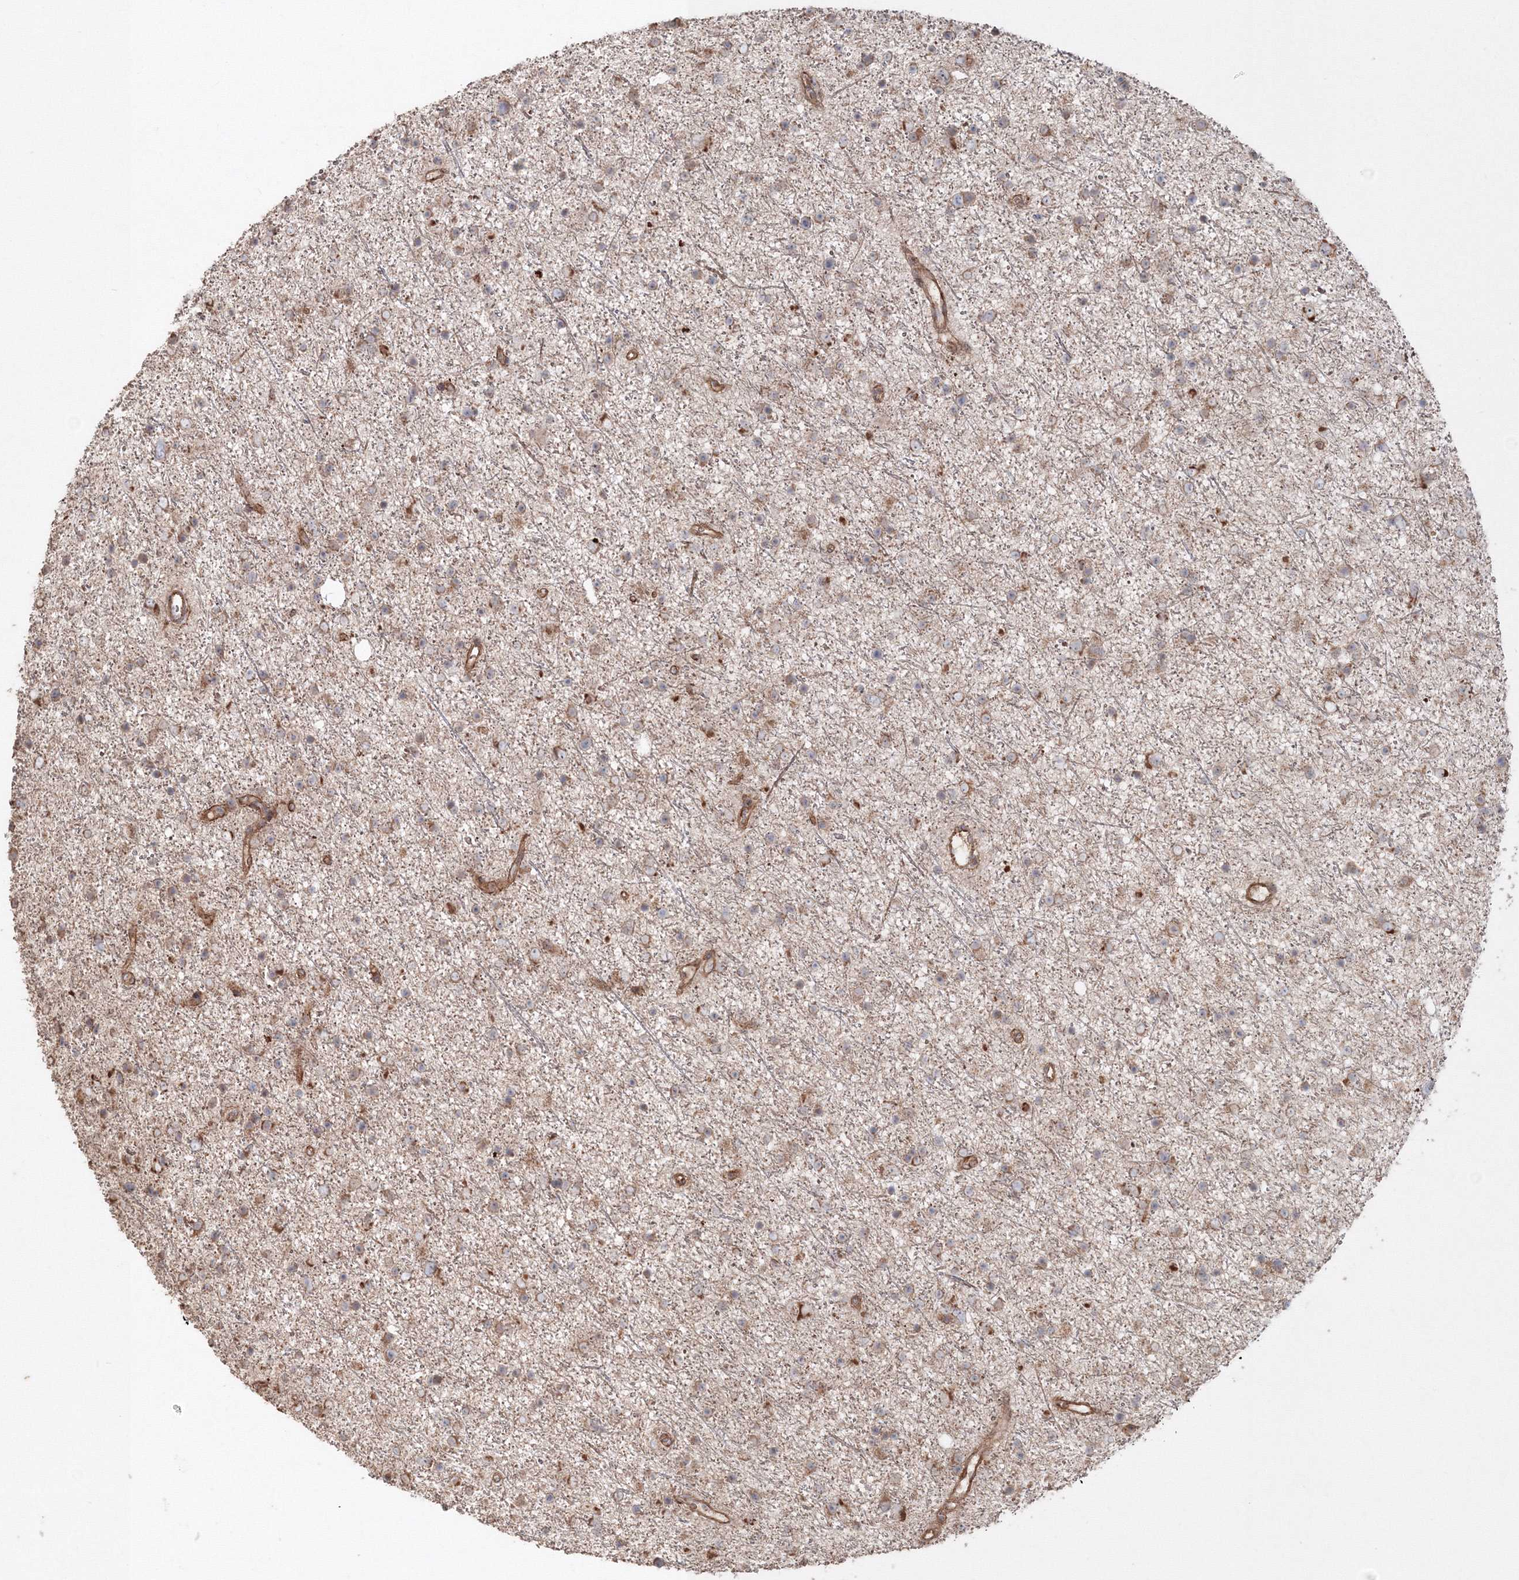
{"staining": {"intensity": "weak", "quantity": "25%-75%", "location": "cytoplasmic/membranous"}, "tissue": "glioma", "cell_type": "Tumor cells", "image_type": "cancer", "snomed": [{"axis": "morphology", "description": "Glioma, malignant, Low grade"}, {"axis": "topography", "description": "Cerebral cortex"}], "caption": "Immunohistochemical staining of glioma exhibits weak cytoplasmic/membranous protein staining in about 25%-75% of tumor cells. (IHC, brightfield microscopy, high magnification).", "gene": "ANAPC16", "patient": {"sex": "female", "age": 39}}